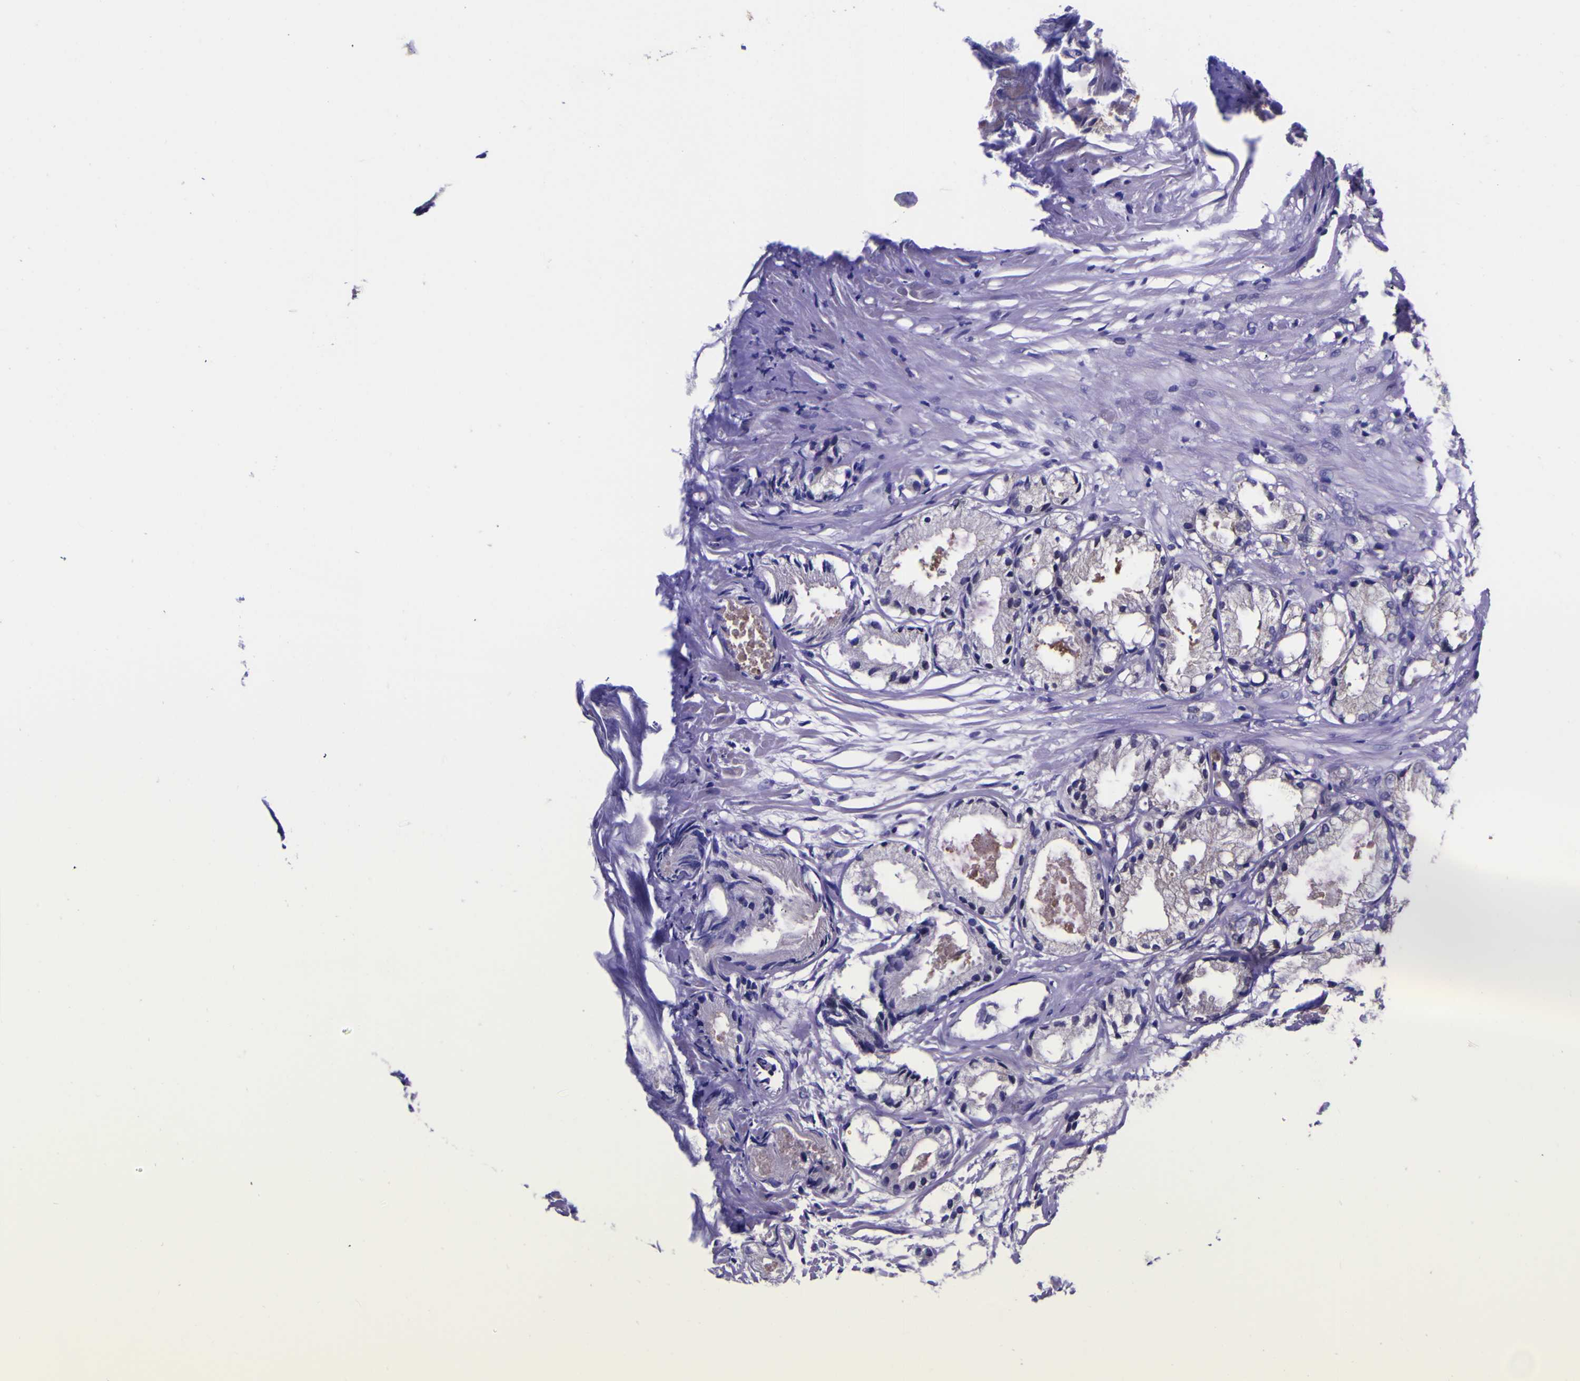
{"staining": {"intensity": "weak", "quantity": "<25%", "location": "cytoplasmic/membranous"}, "tissue": "prostate cancer", "cell_type": "Tumor cells", "image_type": "cancer", "snomed": [{"axis": "morphology", "description": "Adenocarcinoma, Low grade"}, {"axis": "topography", "description": "Prostate"}], "caption": "This is an immunohistochemistry (IHC) image of human prostate cancer (adenocarcinoma (low-grade)). There is no expression in tumor cells.", "gene": "MAPK14", "patient": {"sex": "male", "age": 72}}